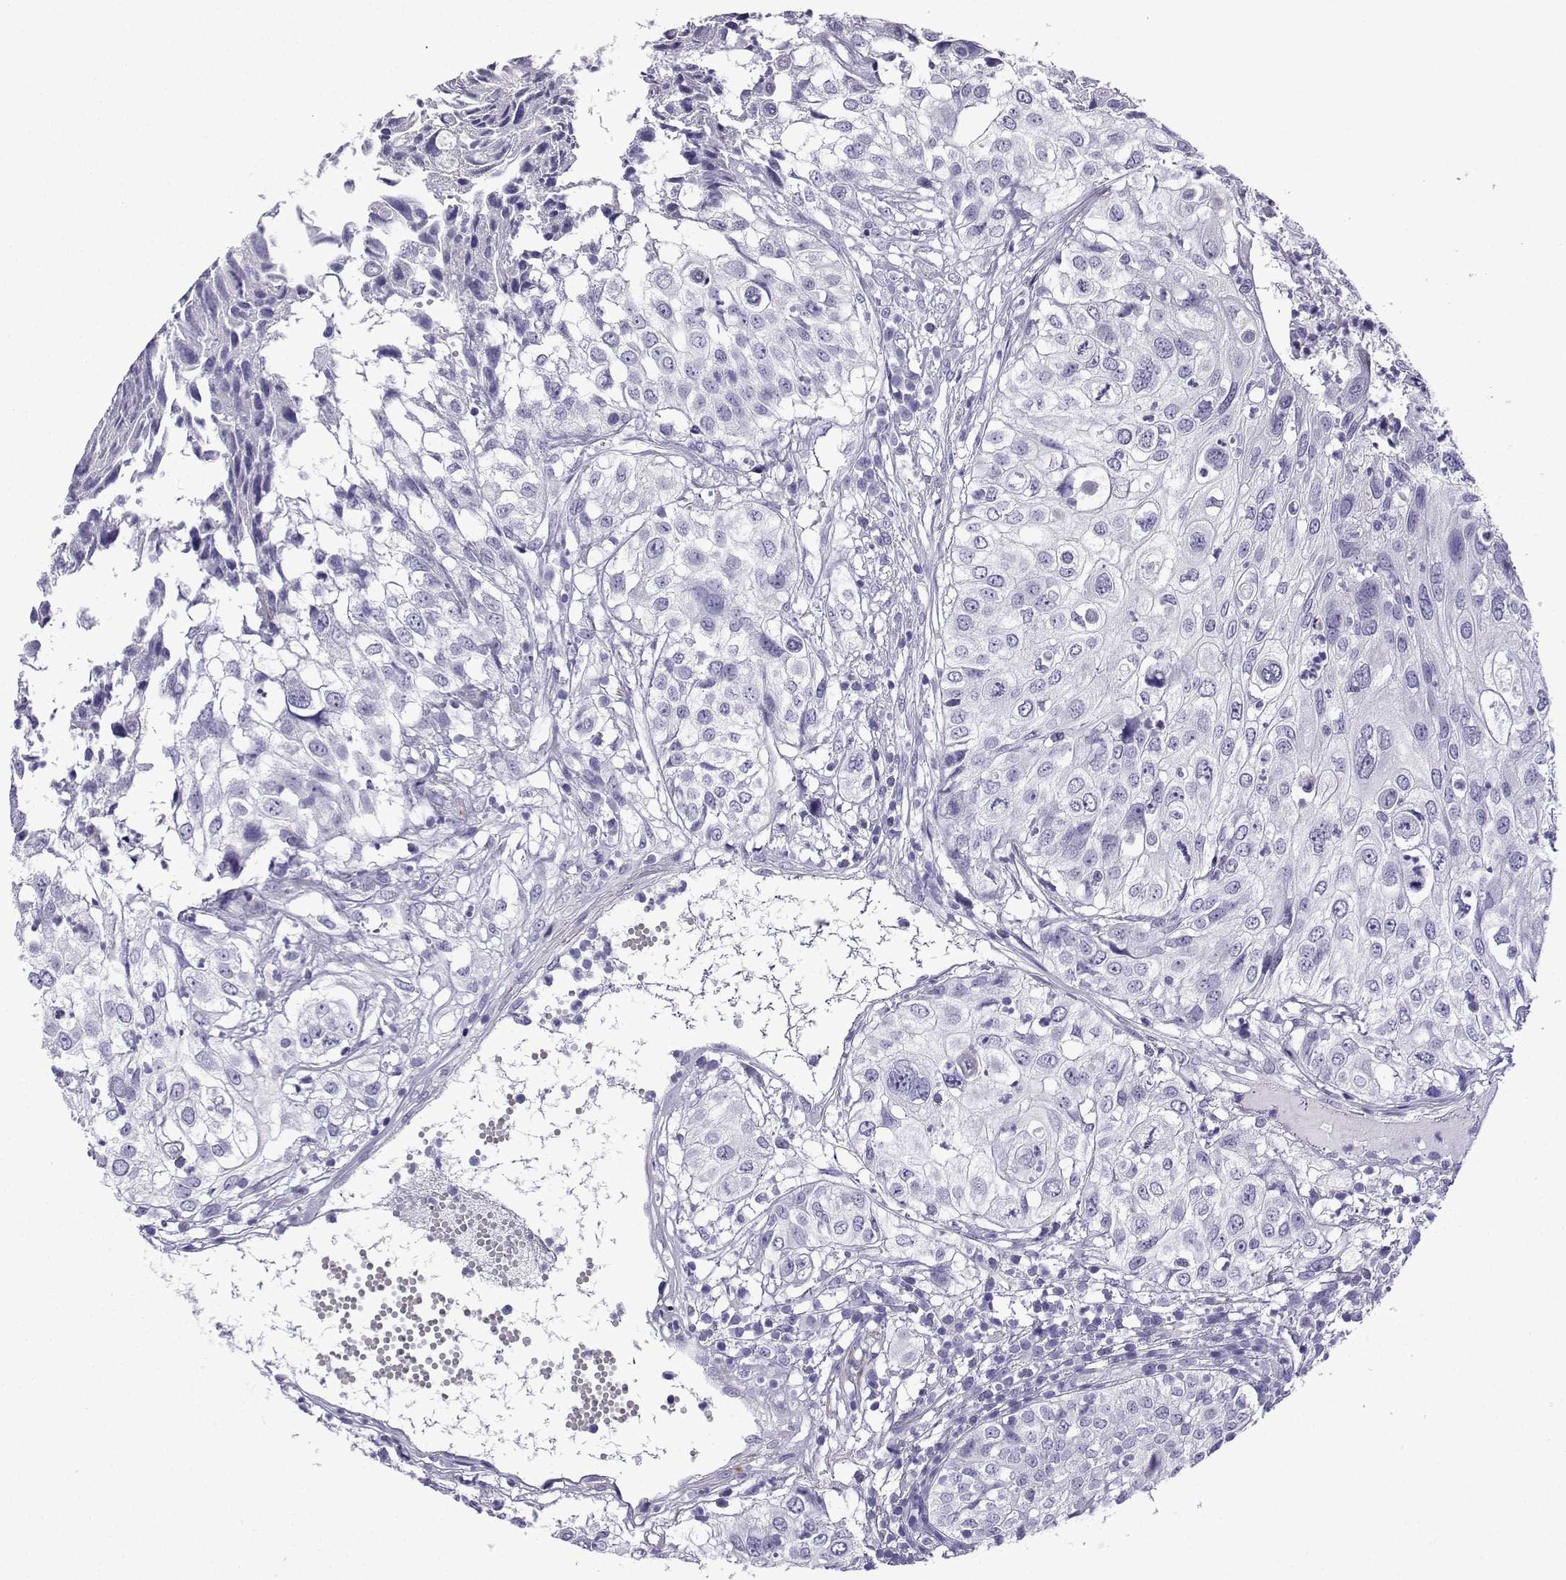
{"staining": {"intensity": "negative", "quantity": "none", "location": "none"}, "tissue": "urothelial cancer", "cell_type": "Tumor cells", "image_type": "cancer", "snomed": [{"axis": "morphology", "description": "Urothelial carcinoma, High grade"}, {"axis": "topography", "description": "Urinary bladder"}], "caption": "The photomicrograph displays no significant positivity in tumor cells of urothelial carcinoma (high-grade).", "gene": "KCNF1", "patient": {"sex": "female", "age": 79}}